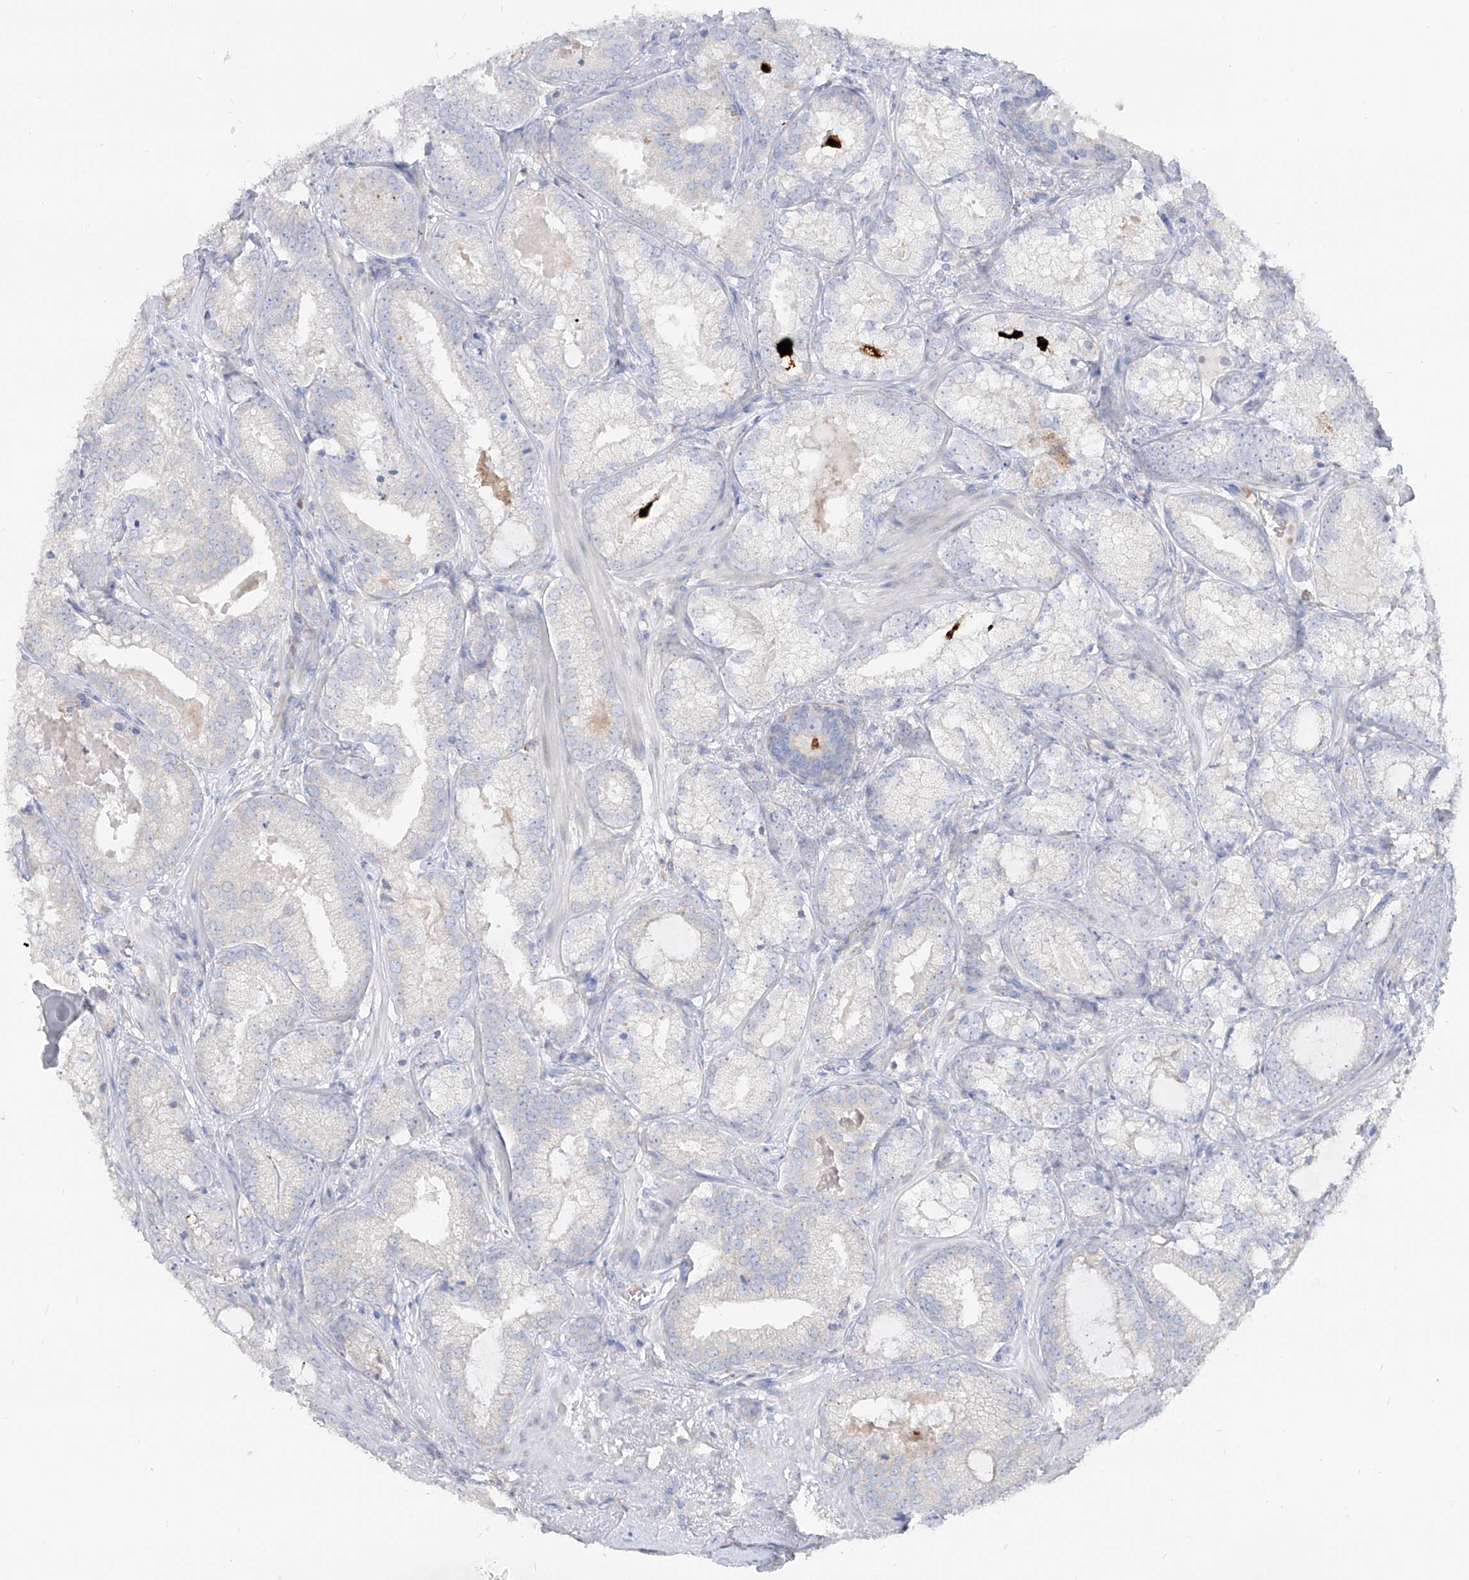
{"staining": {"intensity": "negative", "quantity": "none", "location": "none"}, "tissue": "prostate cancer", "cell_type": "Tumor cells", "image_type": "cancer", "snomed": [{"axis": "morphology", "description": "Normal morphology"}, {"axis": "morphology", "description": "Adenocarcinoma, Low grade"}, {"axis": "topography", "description": "Prostate"}], "caption": "Tumor cells show no significant protein staining in adenocarcinoma (low-grade) (prostate). The staining was performed using DAB (3,3'-diaminobenzidine) to visualize the protein expression in brown, while the nuclei were stained in blue with hematoxylin (Magnification: 20x).", "gene": "RBFOX3", "patient": {"sex": "male", "age": 72}}